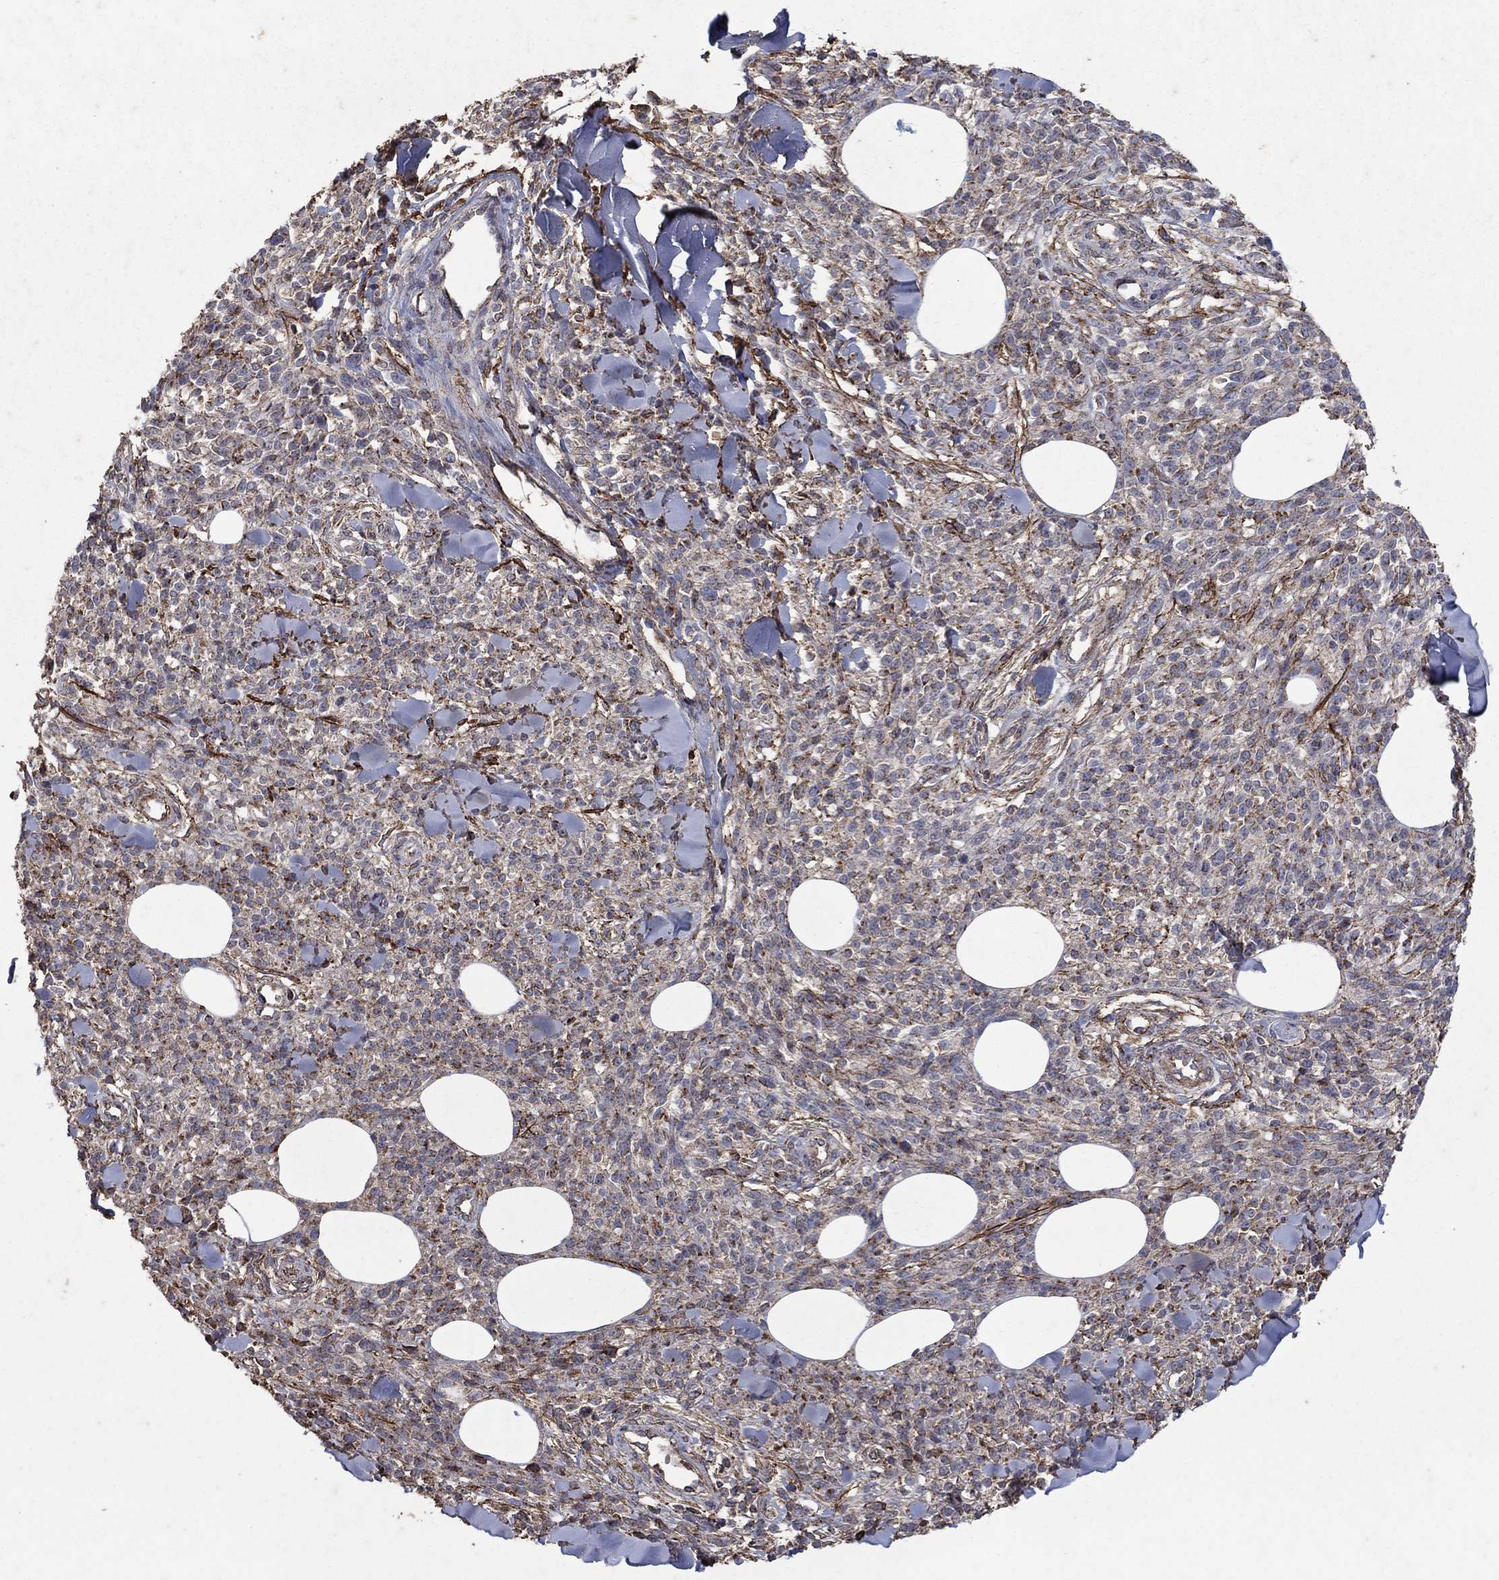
{"staining": {"intensity": "negative", "quantity": "none", "location": "none"}, "tissue": "melanoma", "cell_type": "Tumor cells", "image_type": "cancer", "snomed": [{"axis": "morphology", "description": "Malignant melanoma, NOS"}, {"axis": "topography", "description": "Skin"}, {"axis": "topography", "description": "Skin of trunk"}], "caption": "DAB (3,3'-diaminobenzidine) immunohistochemical staining of human malignant melanoma exhibits no significant positivity in tumor cells. (DAB (3,3'-diaminobenzidine) IHC visualized using brightfield microscopy, high magnification).", "gene": "CD24", "patient": {"sex": "male", "age": 74}}